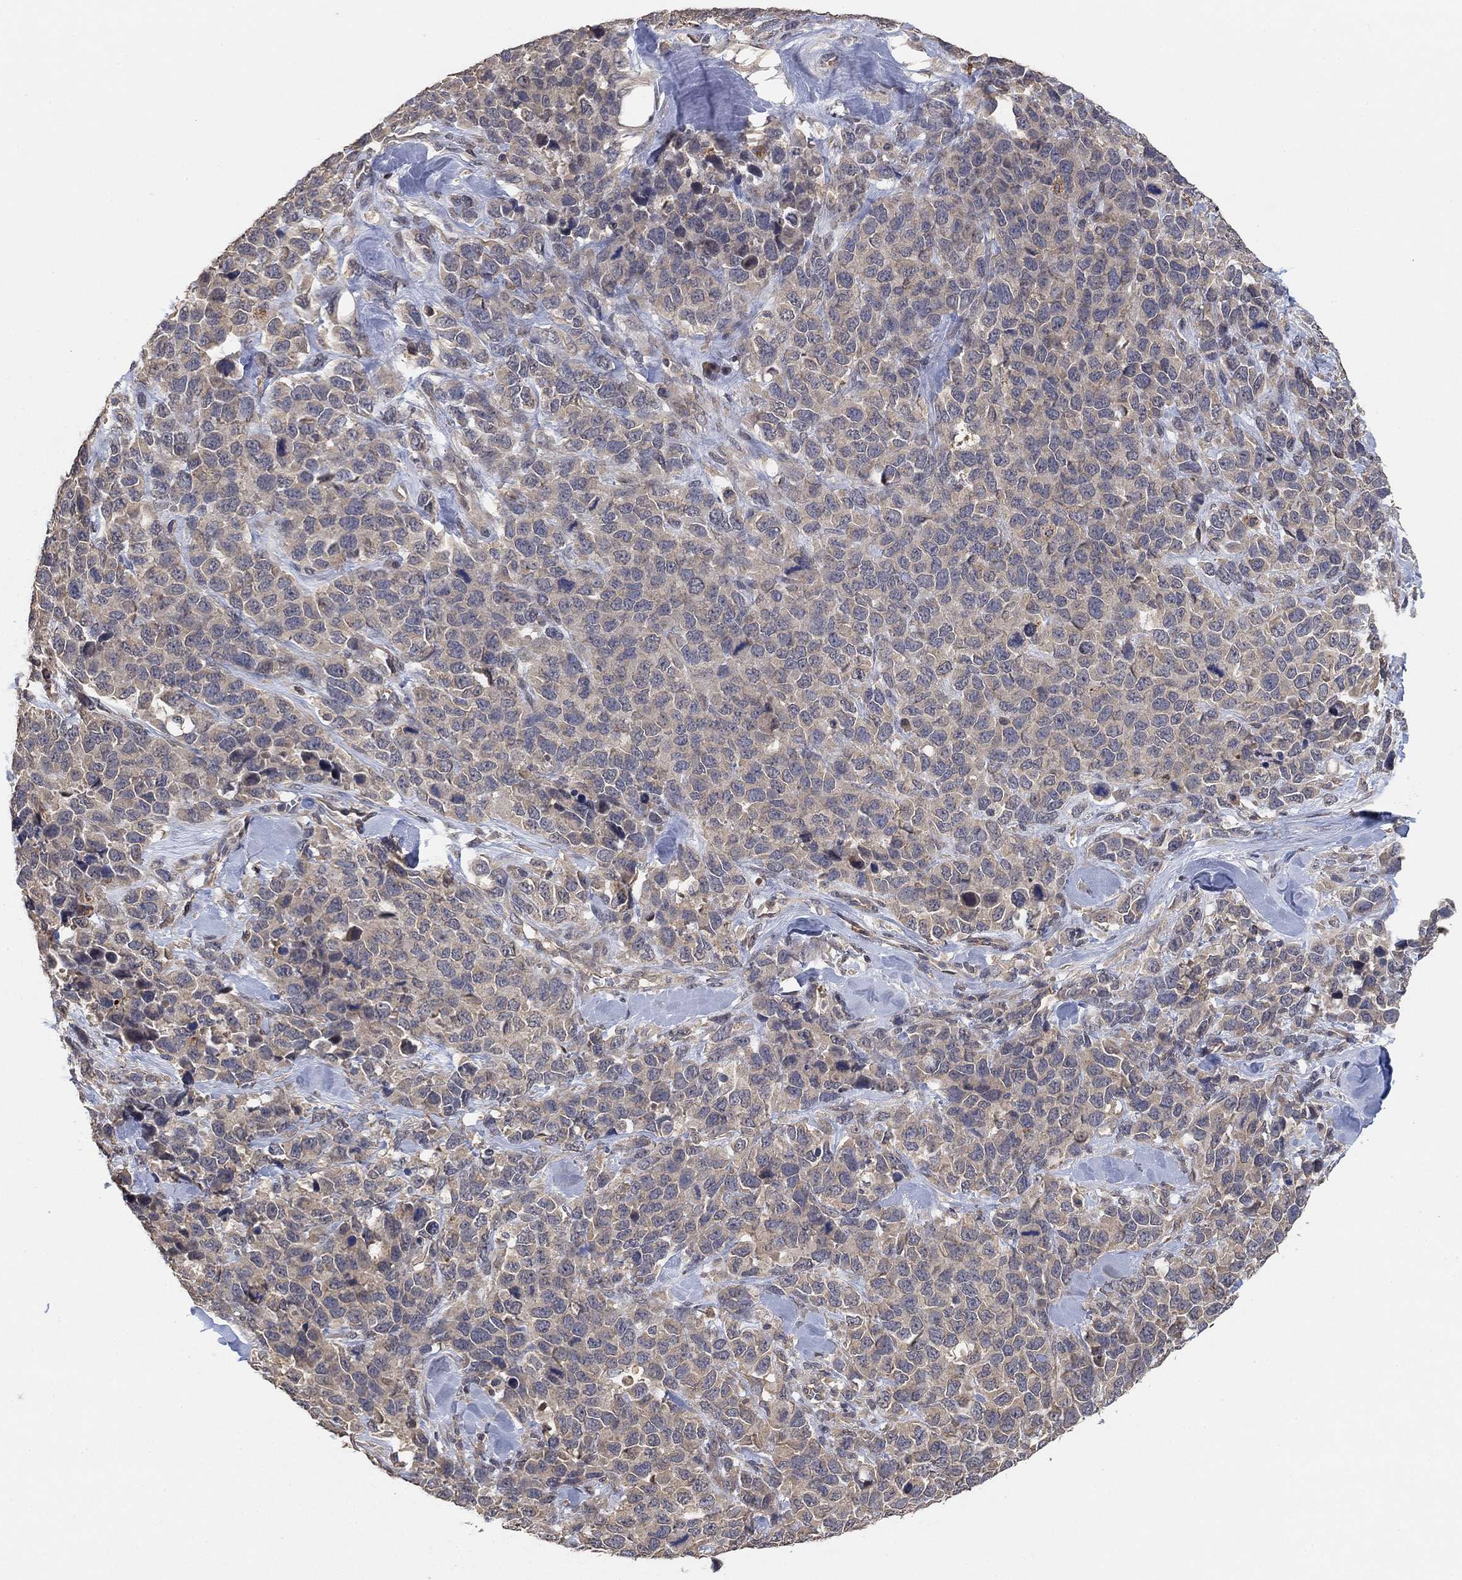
{"staining": {"intensity": "negative", "quantity": "none", "location": "none"}, "tissue": "melanoma", "cell_type": "Tumor cells", "image_type": "cancer", "snomed": [{"axis": "morphology", "description": "Malignant melanoma, Metastatic site"}, {"axis": "topography", "description": "Skin"}], "caption": "A histopathology image of melanoma stained for a protein exhibits no brown staining in tumor cells.", "gene": "CCDC43", "patient": {"sex": "male", "age": 84}}